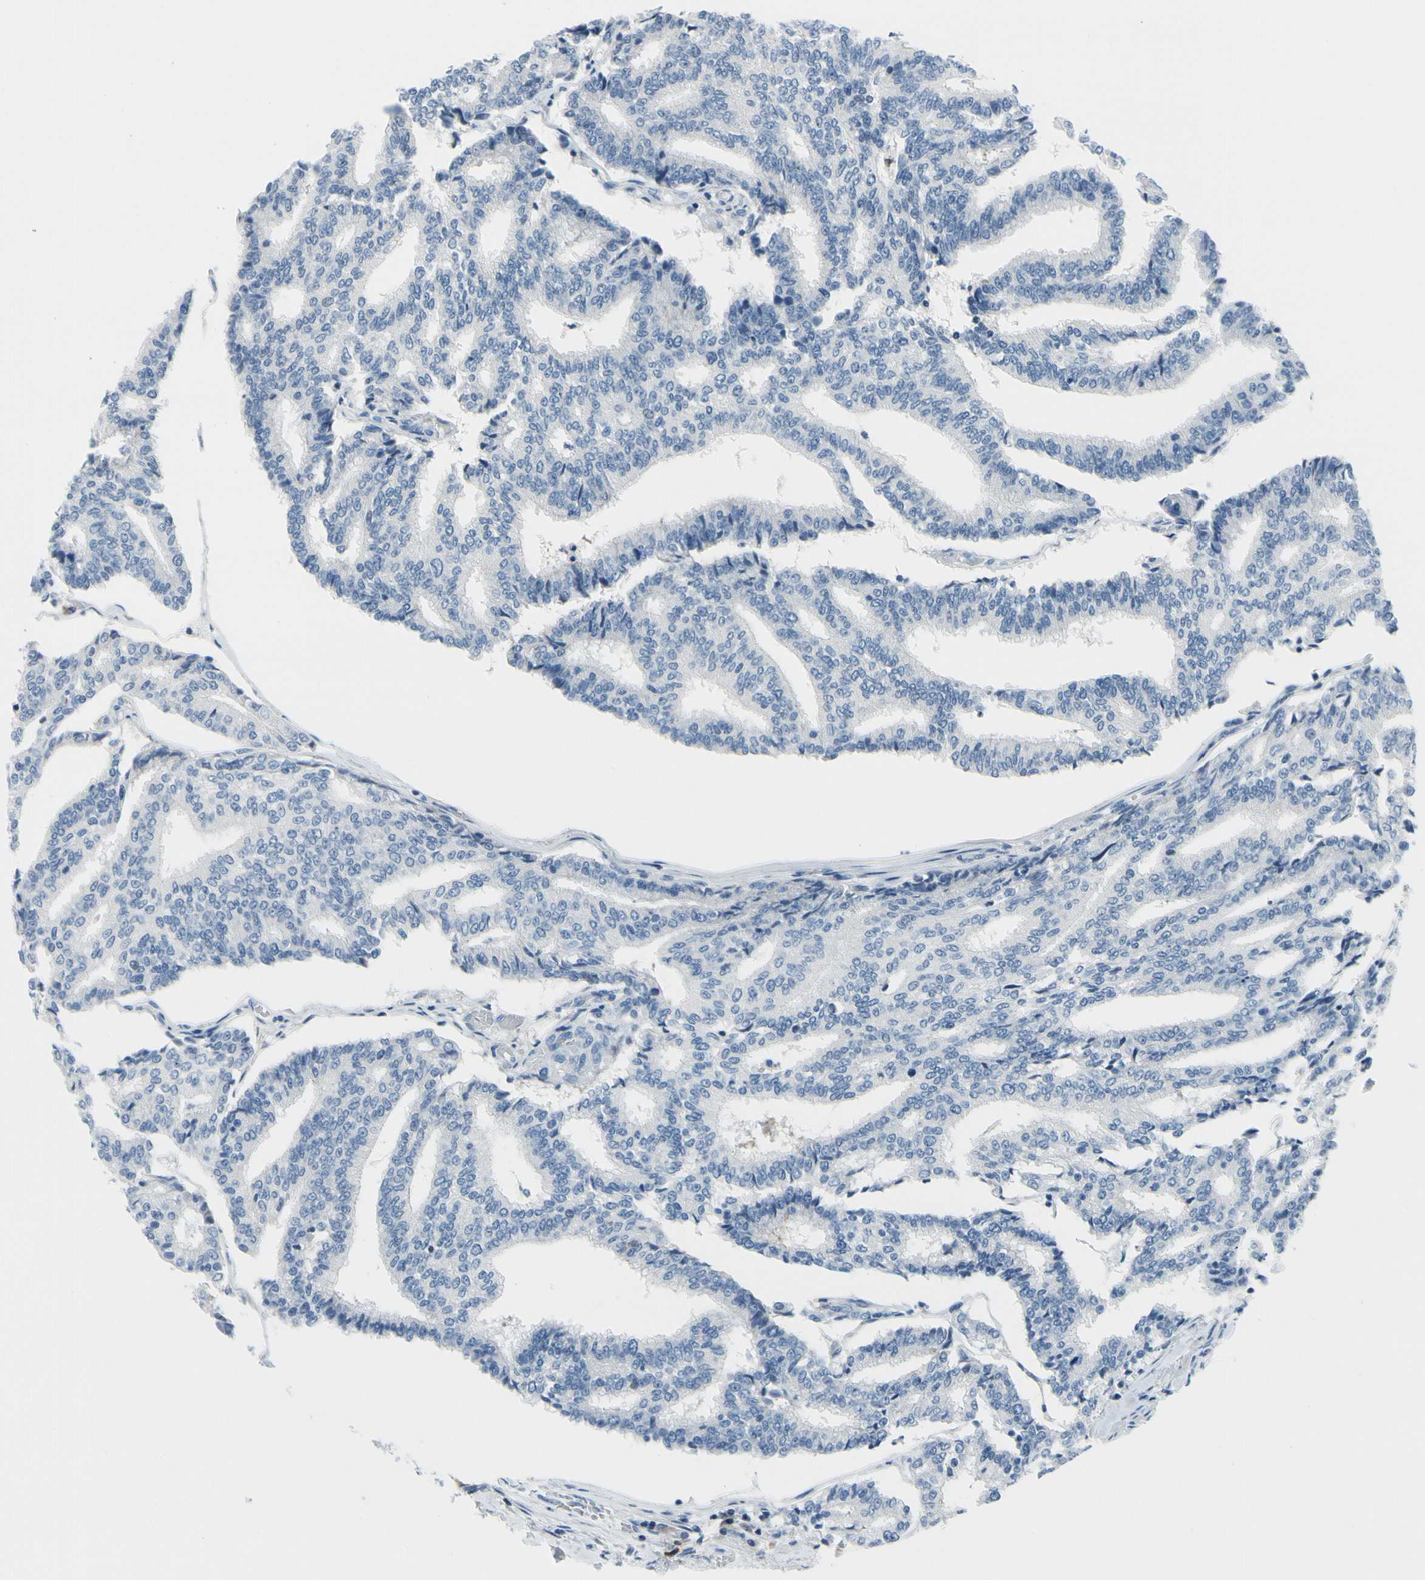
{"staining": {"intensity": "negative", "quantity": "none", "location": "none"}, "tissue": "prostate cancer", "cell_type": "Tumor cells", "image_type": "cancer", "snomed": [{"axis": "morphology", "description": "Adenocarcinoma, High grade"}, {"axis": "topography", "description": "Prostate"}], "caption": "DAB immunohistochemical staining of adenocarcinoma (high-grade) (prostate) reveals no significant positivity in tumor cells.", "gene": "MUC5B", "patient": {"sex": "male", "age": 55}}